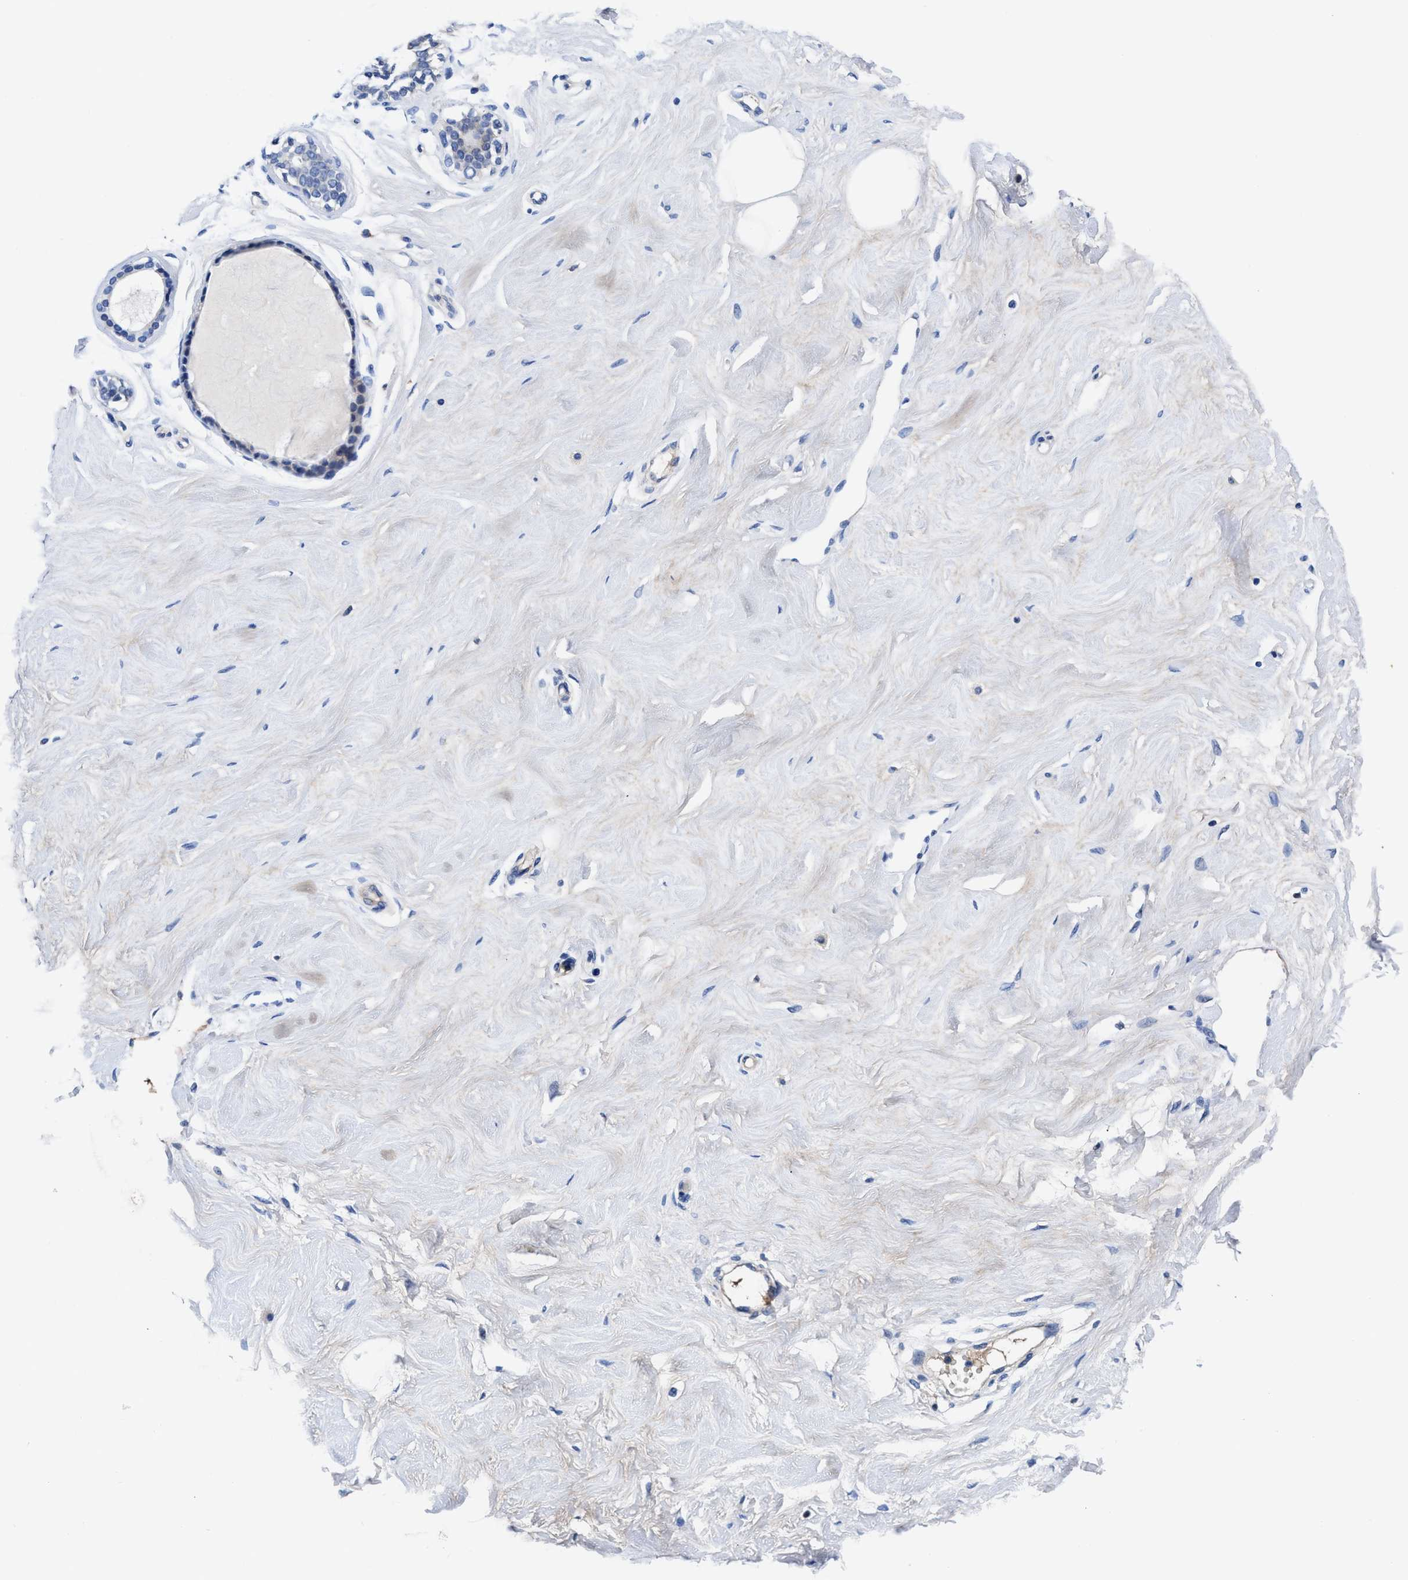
{"staining": {"intensity": "negative", "quantity": "none", "location": "none"}, "tissue": "breast", "cell_type": "Adipocytes", "image_type": "normal", "snomed": [{"axis": "morphology", "description": "Normal tissue, NOS"}, {"axis": "topography", "description": "Breast"}], "caption": "DAB immunohistochemical staining of normal human breast demonstrates no significant expression in adipocytes. (DAB (3,3'-diaminobenzidine) IHC visualized using brightfield microscopy, high magnification).", "gene": "DHRS13", "patient": {"sex": "female", "age": 23}}